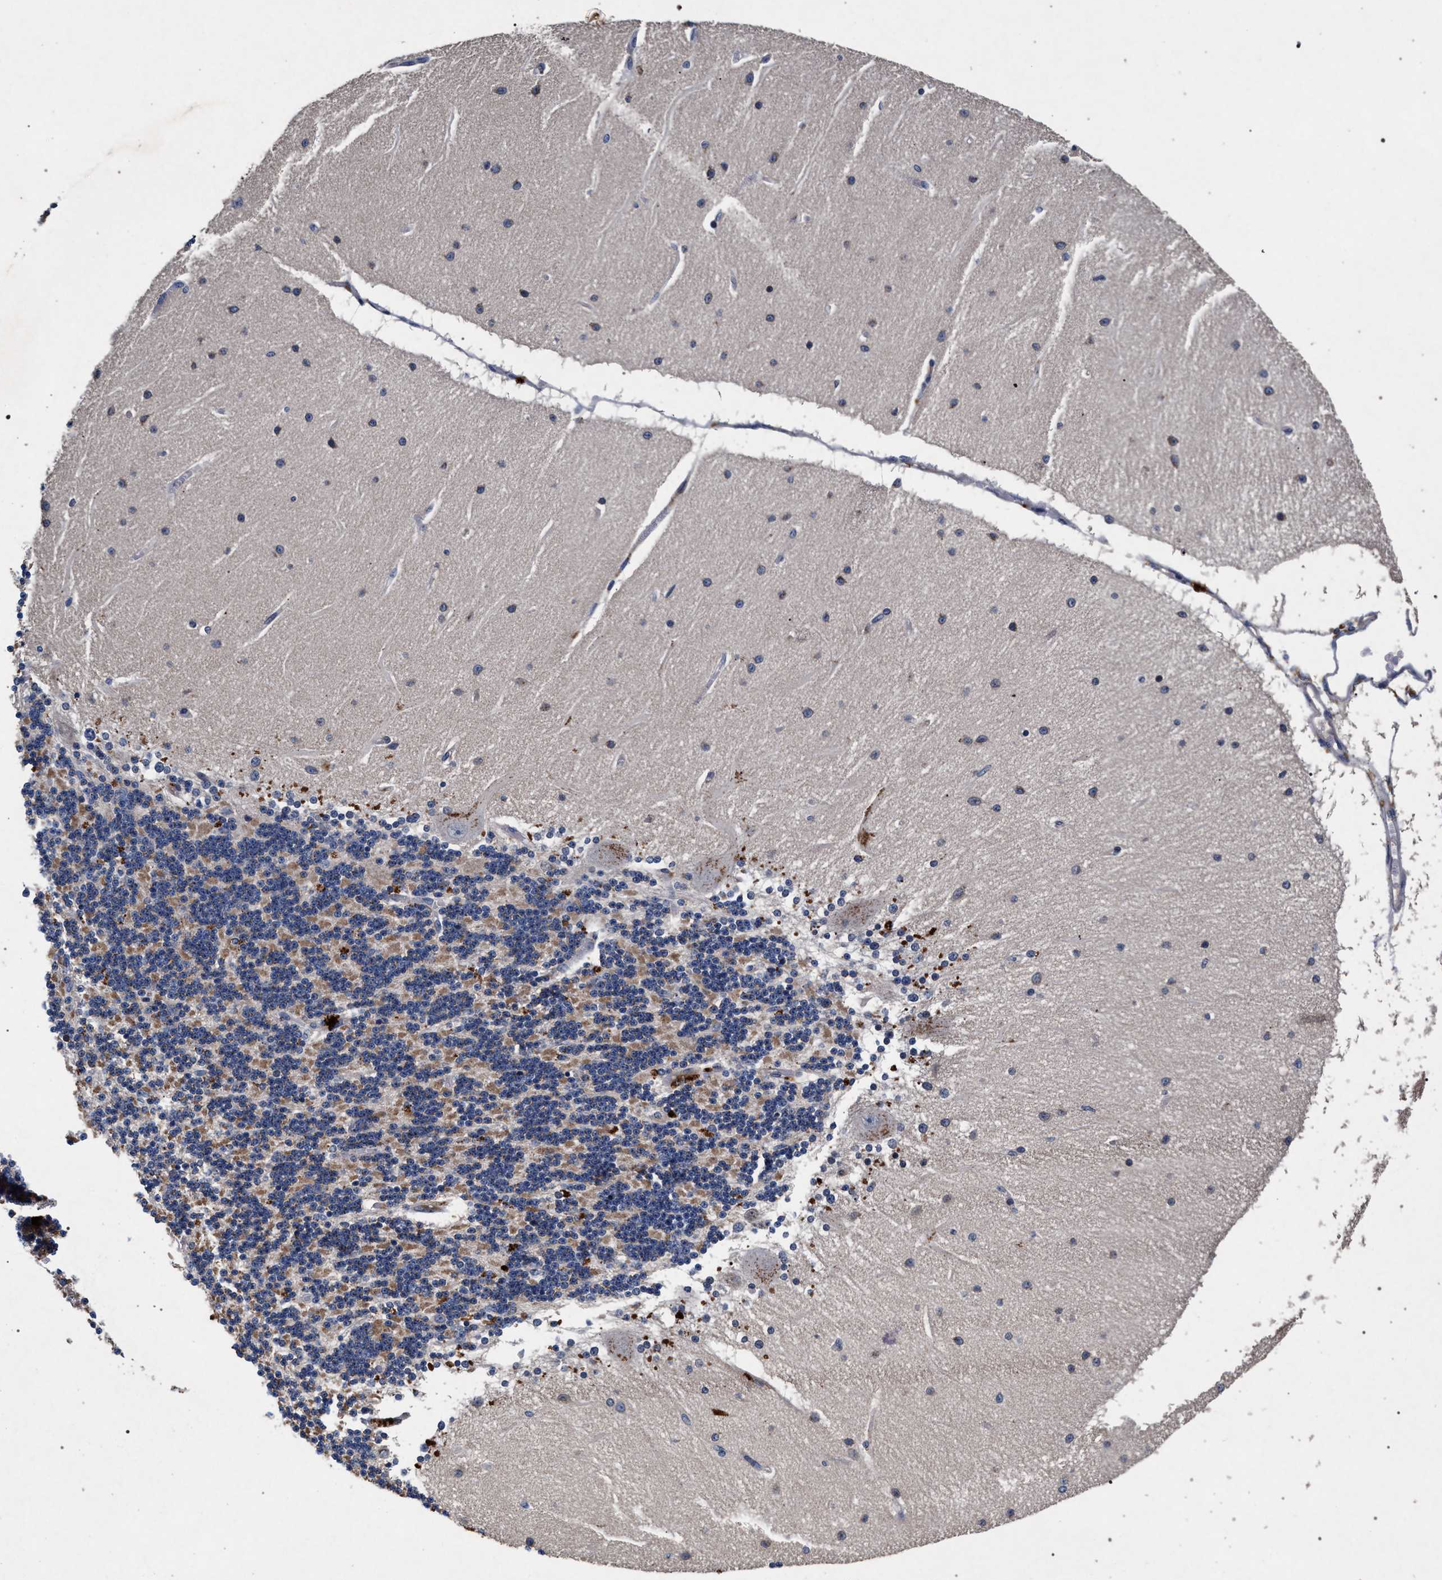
{"staining": {"intensity": "moderate", "quantity": "25%-75%", "location": "cytoplasmic/membranous"}, "tissue": "cerebellum", "cell_type": "Cells in granular layer", "image_type": "normal", "snomed": [{"axis": "morphology", "description": "Normal tissue, NOS"}, {"axis": "topography", "description": "Cerebellum"}], "caption": "Protein analysis of unremarkable cerebellum displays moderate cytoplasmic/membranous positivity in approximately 25%-75% of cells in granular layer. The protein of interest is stained brown, and the nuclei are stained in blue (DAB (3,3'-diaminobenzidine) IHC with brightfield microscopy, high magnification).", "gene": "NEK7", "patient": {"sex": "female", "age": 54}}